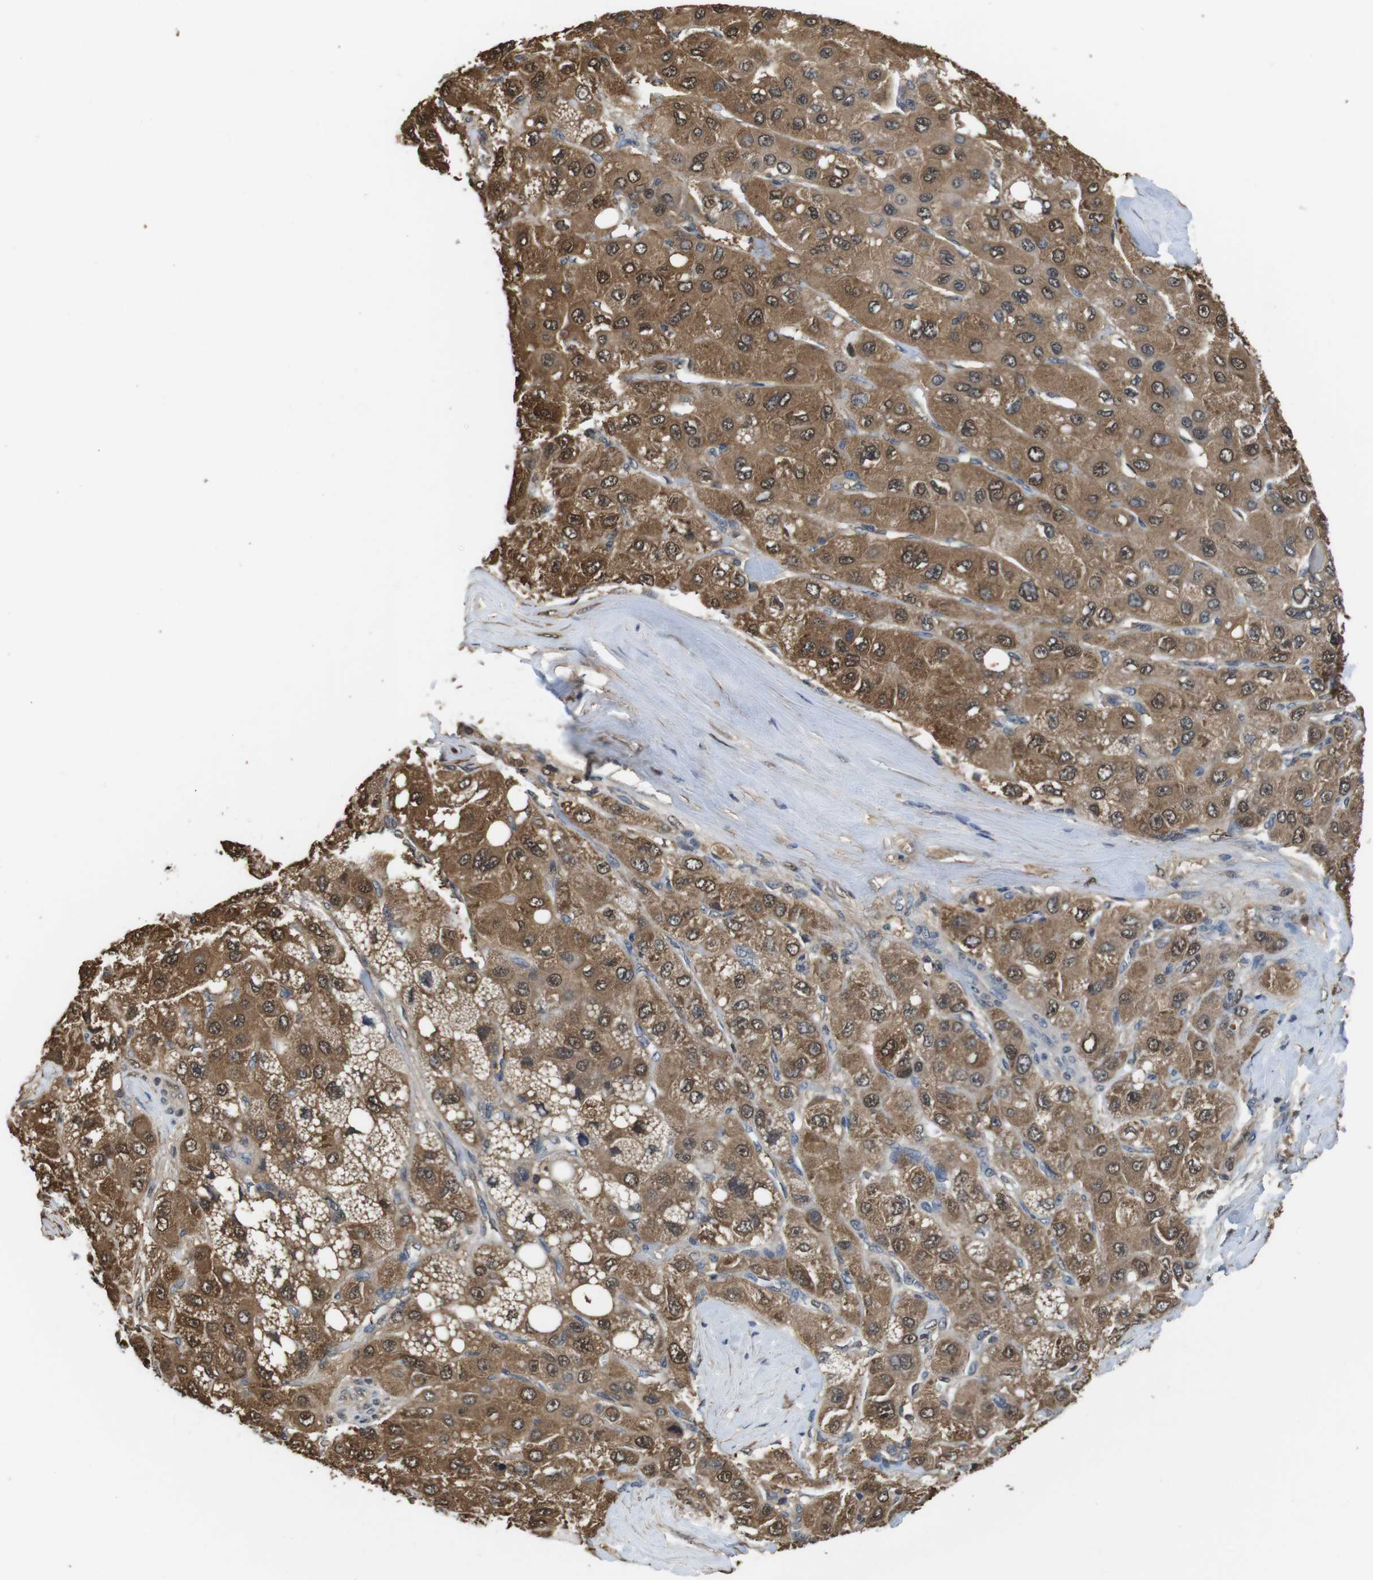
{"staining": {"intensity": "moderate", "quantity": ">75%", "location": "cytoplasmic/membranous,nuclear"}, "tissue": "liver cancer", "cell_type": "Tumor cells", "image_type": "cancer", "snomed": [{"axis": "morphology", "description": "Carcinoma, Hepatocellular, NOS"}, {"axis": "topography", "description": "Liver"}], "caption": "This image reveals immunohistochemistry (IHC) staining of liver cancer (hepatocellular carcinoma), with medium moderate cytoplasmic/membranous and nuclear staining in about >75% of tumor cells.", "gene": "LDHA", "patient": {"sex": "male", "age": 80}}